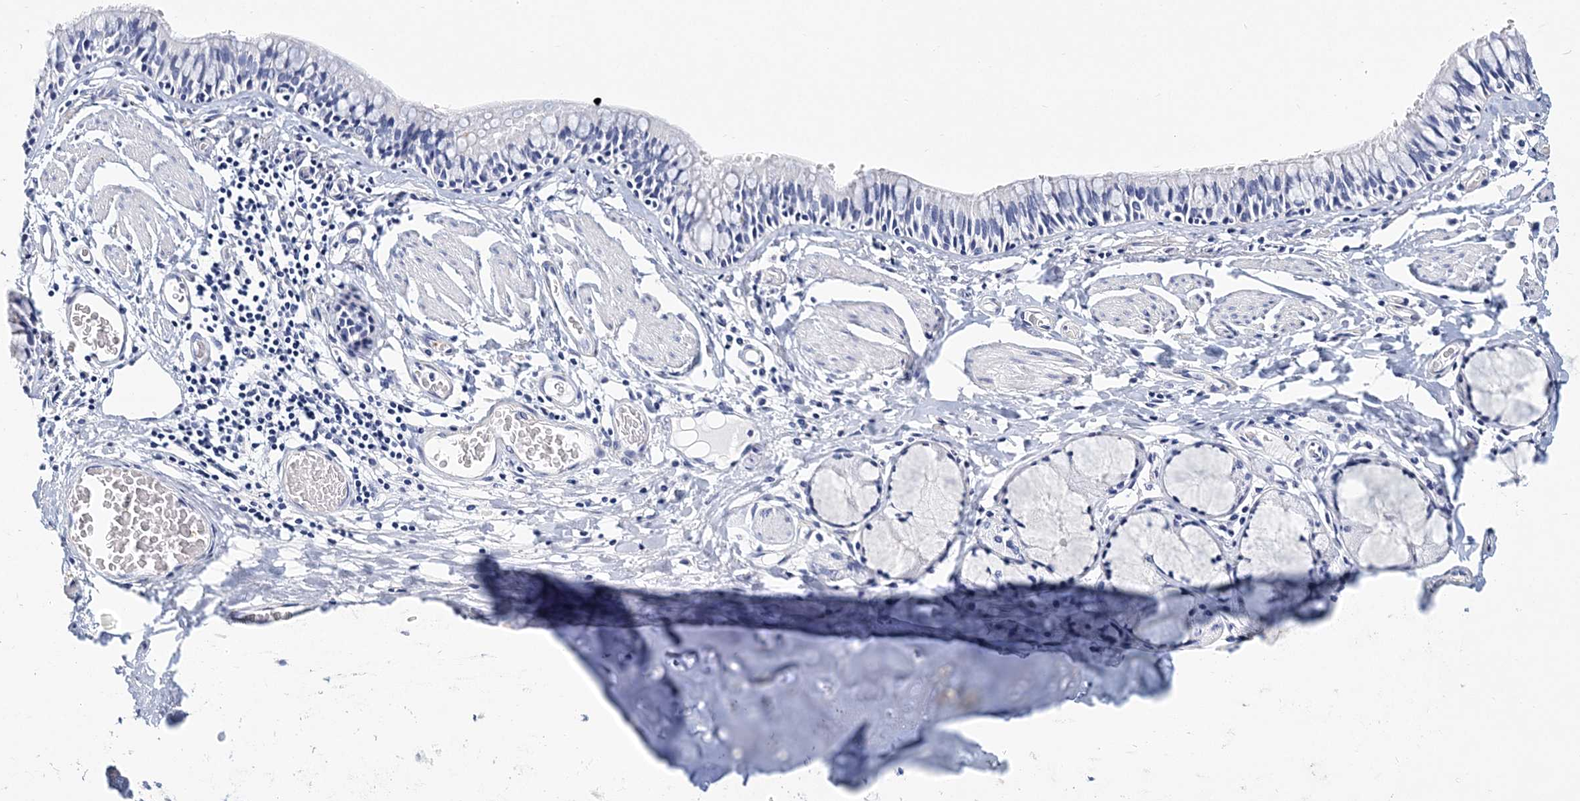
{"staining": {"intensity": "negative", "quantity": "none", "location": "none"}, "tissue": "bronchus", "cell_type": "Respiratory epithelial cells", "image_type": "normal", "snomed": [{"axis": "morphology", "description": "Normal tissue, NOS"}, {"axis": "topography", "description": "Cartilage tissue"}, {"axis": "topography", "description": "Bronchus"}], "caption": "This photomicrograph is of unremarkable bronchus stained with immunohistochemistry to label a protein in brown with the nuclei are counter-stained blue. There is no expression in respiratory epithelial cells. (Brightfield microscopy of DAB (3,3'-diaminobenzidine) IHC at high magnification).", "gene": "ITGA2B", "patient": {"sex": "female", "age": 36}}